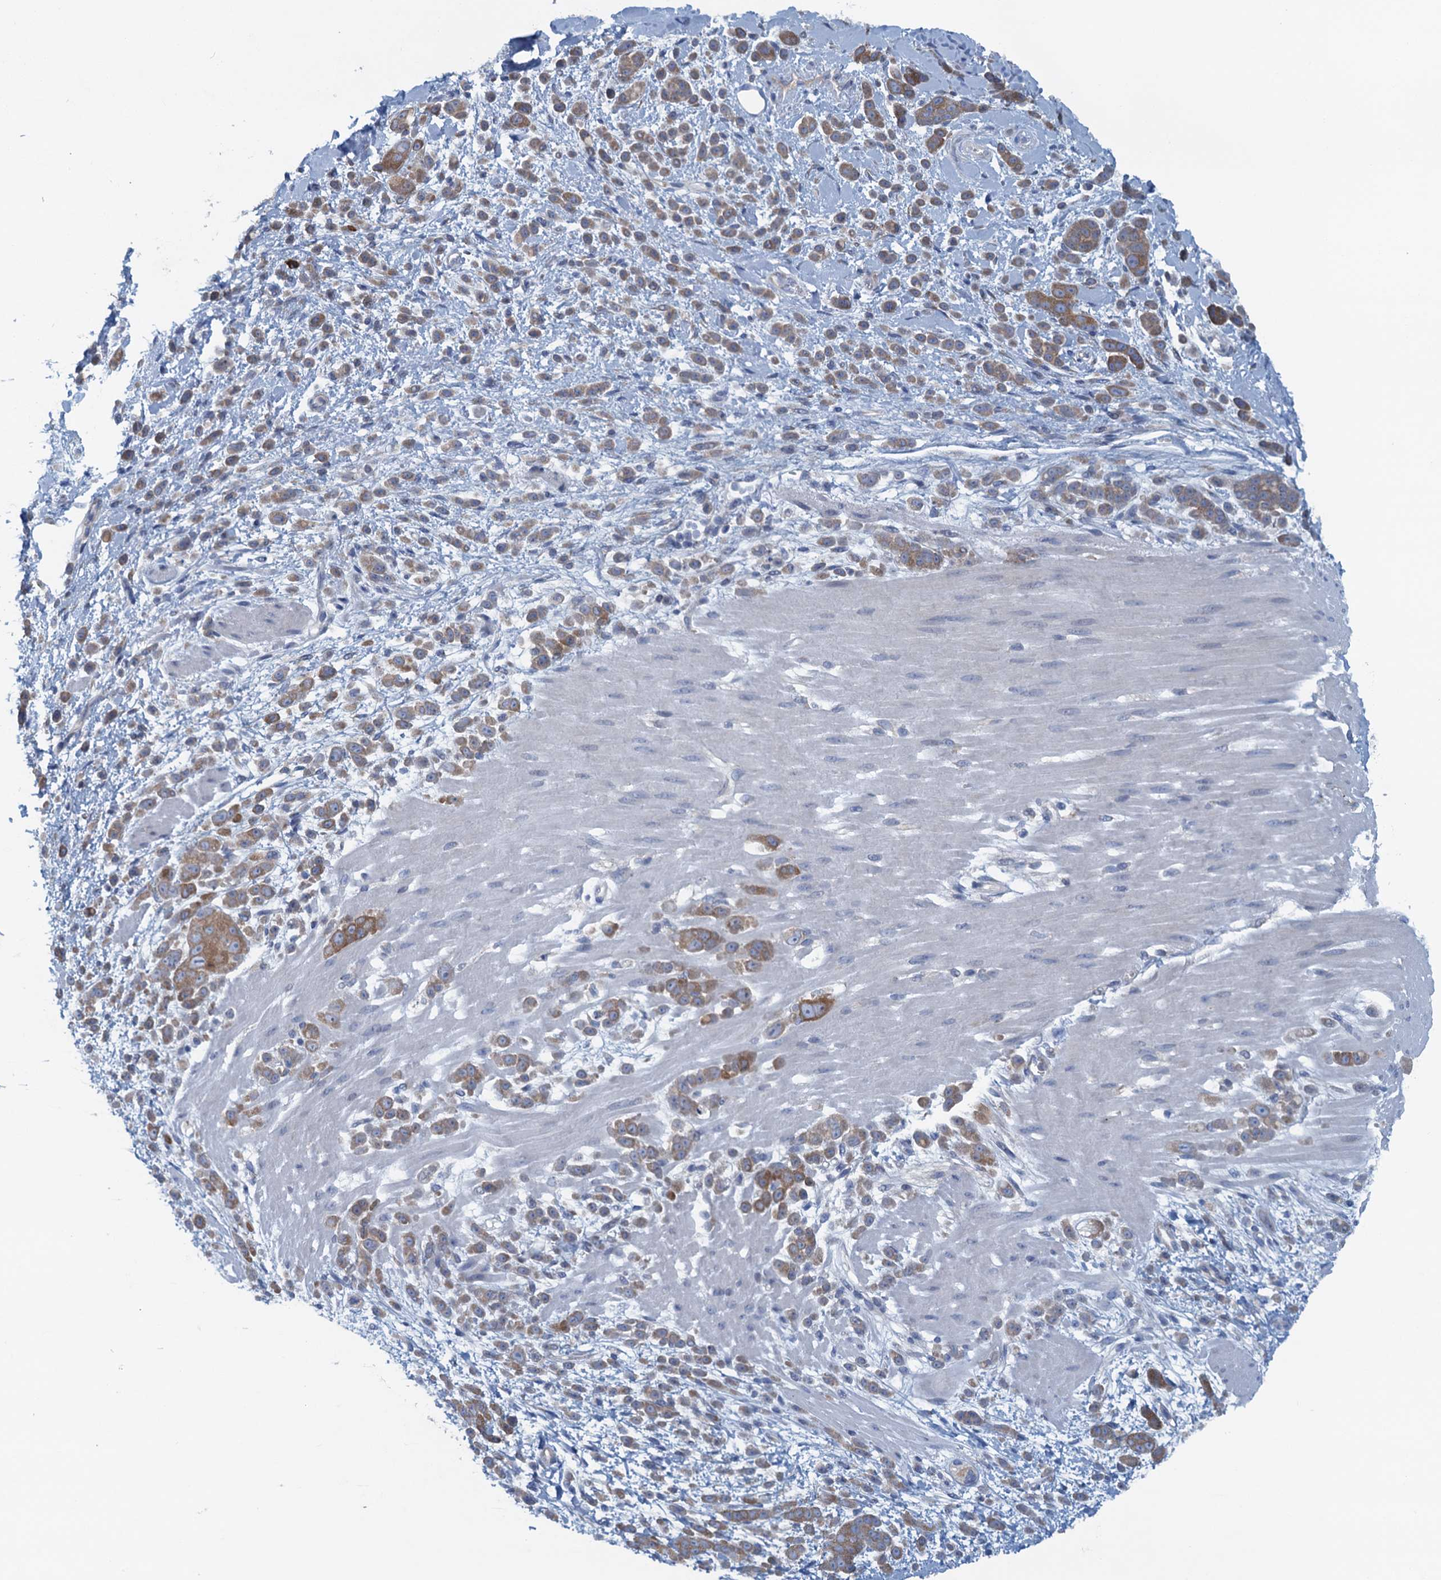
{"staining": {"intensity": "moderate", "quantity": ">75%", "location": "cytoplasmic/membranous"}, "tissue": "pancreatic cancer", "cell_type": "Tumor cells", "image_type": "cancer", "snomed": [{"axis": "morphology", "description": "Normal tissue, NOS"}, {"axis": "morphology", "description": "Adenocarcinoma, NOS"}, {"axis": "topography", "description": "Pancreas"}], "caption": "Pancreatic cancer stained with immunohistochemistry reveals moderate cytoplasmic/membranous positivity in about >75% of tumor cells.", "gene": "MYDGF", "patient": {"sex": "female", "age": 64}}